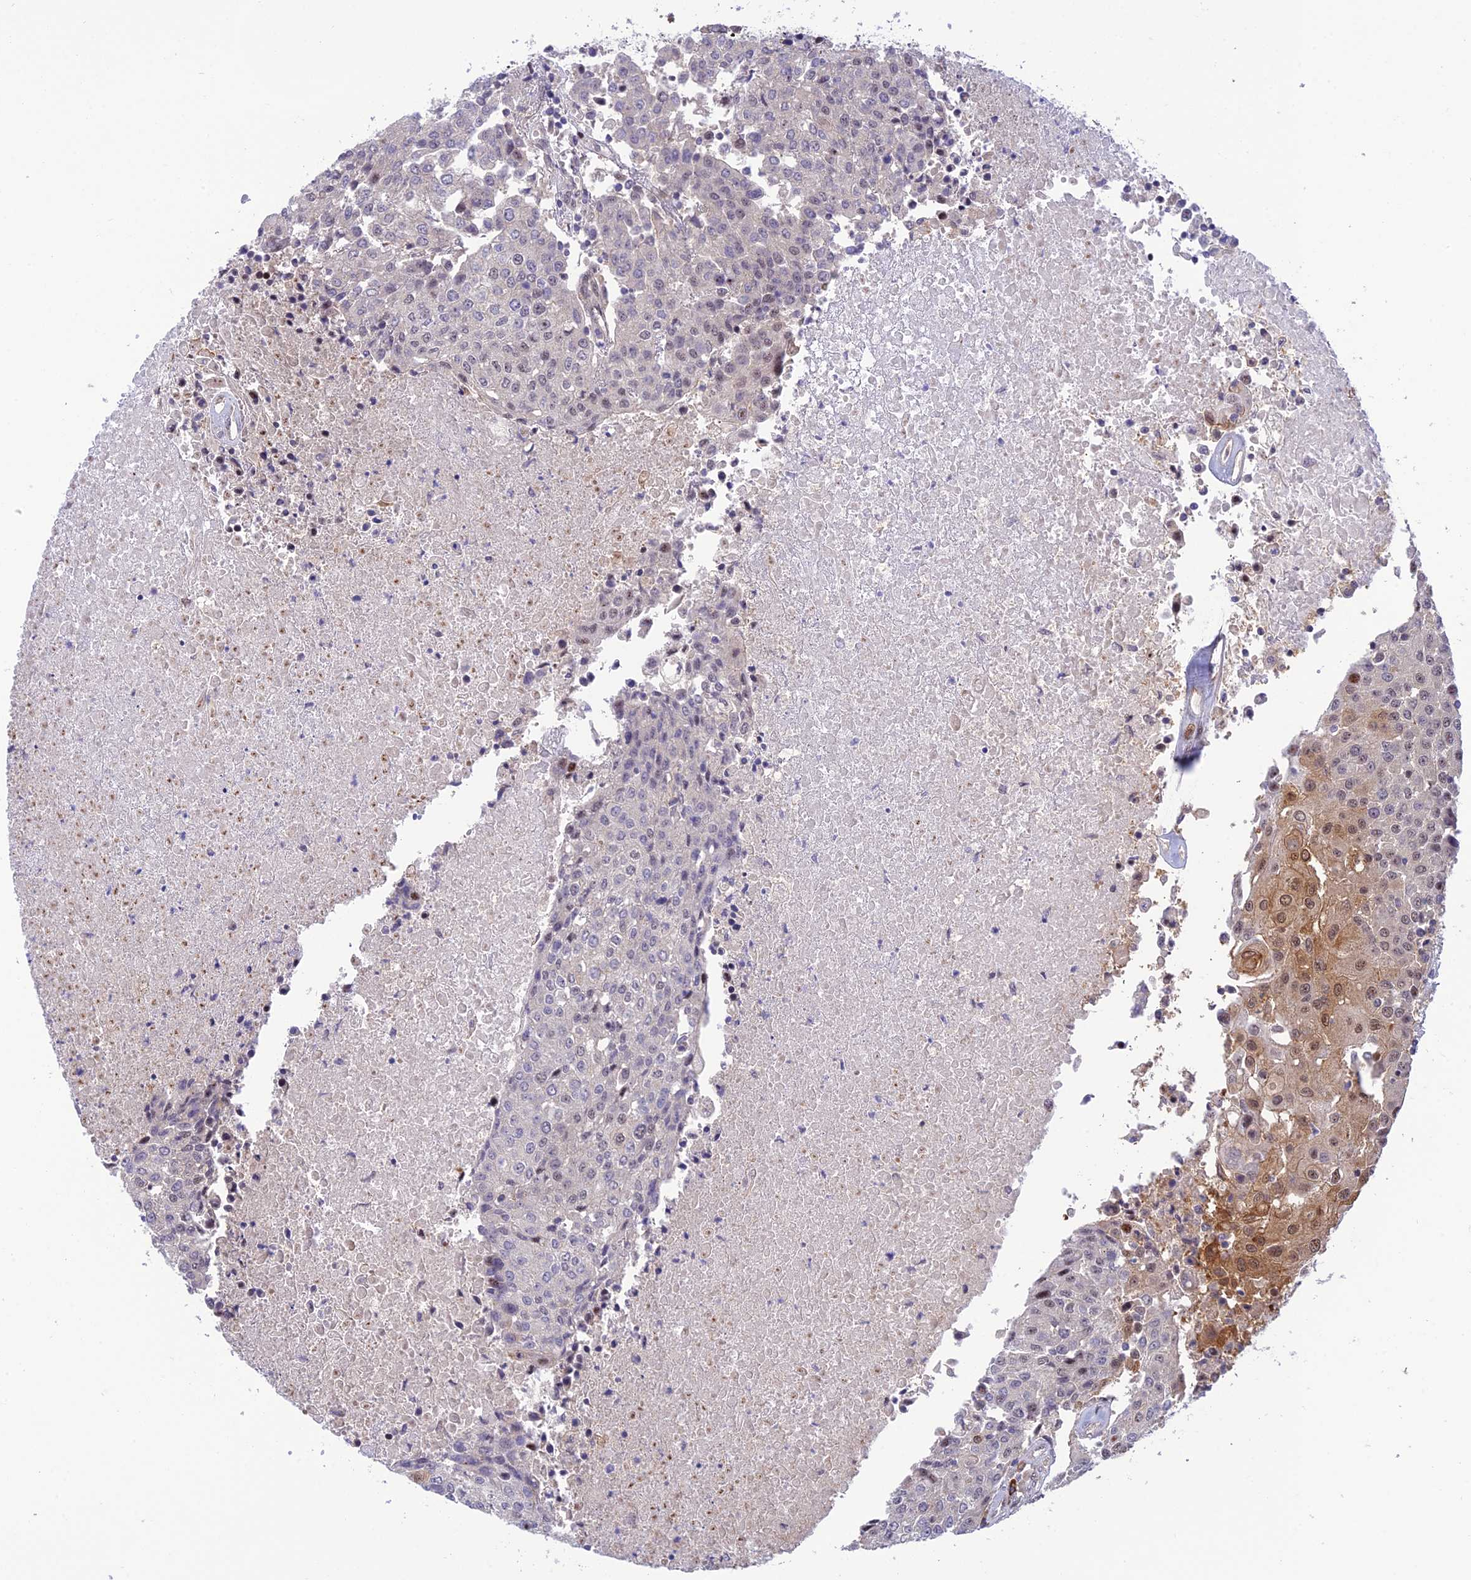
{"staining": {"intensity": "moderate", "quantity": "<25%", "location": "cytoplasmic/membranous,nuclear"}, "tissue": "urothelial cancer", "cell_type": "Tumor cells", "image_type": "cancer", "snomed": [{"axis": "morphology", "description": "Urothelial carcinoma, High grade"}, {"axis": "topography", "description": "Urinary bladder"}], "caption": "High-power microscopy captured an immunohistochemistry (IHC) histopathology image of high-grade urothelial carcinoma, revealing moderate cytoplasmic/membranous and nuclear expression in about <25% of tumor cells.", "gene": "ZNF584", "patient": {"sex": "female", "age": 85}}